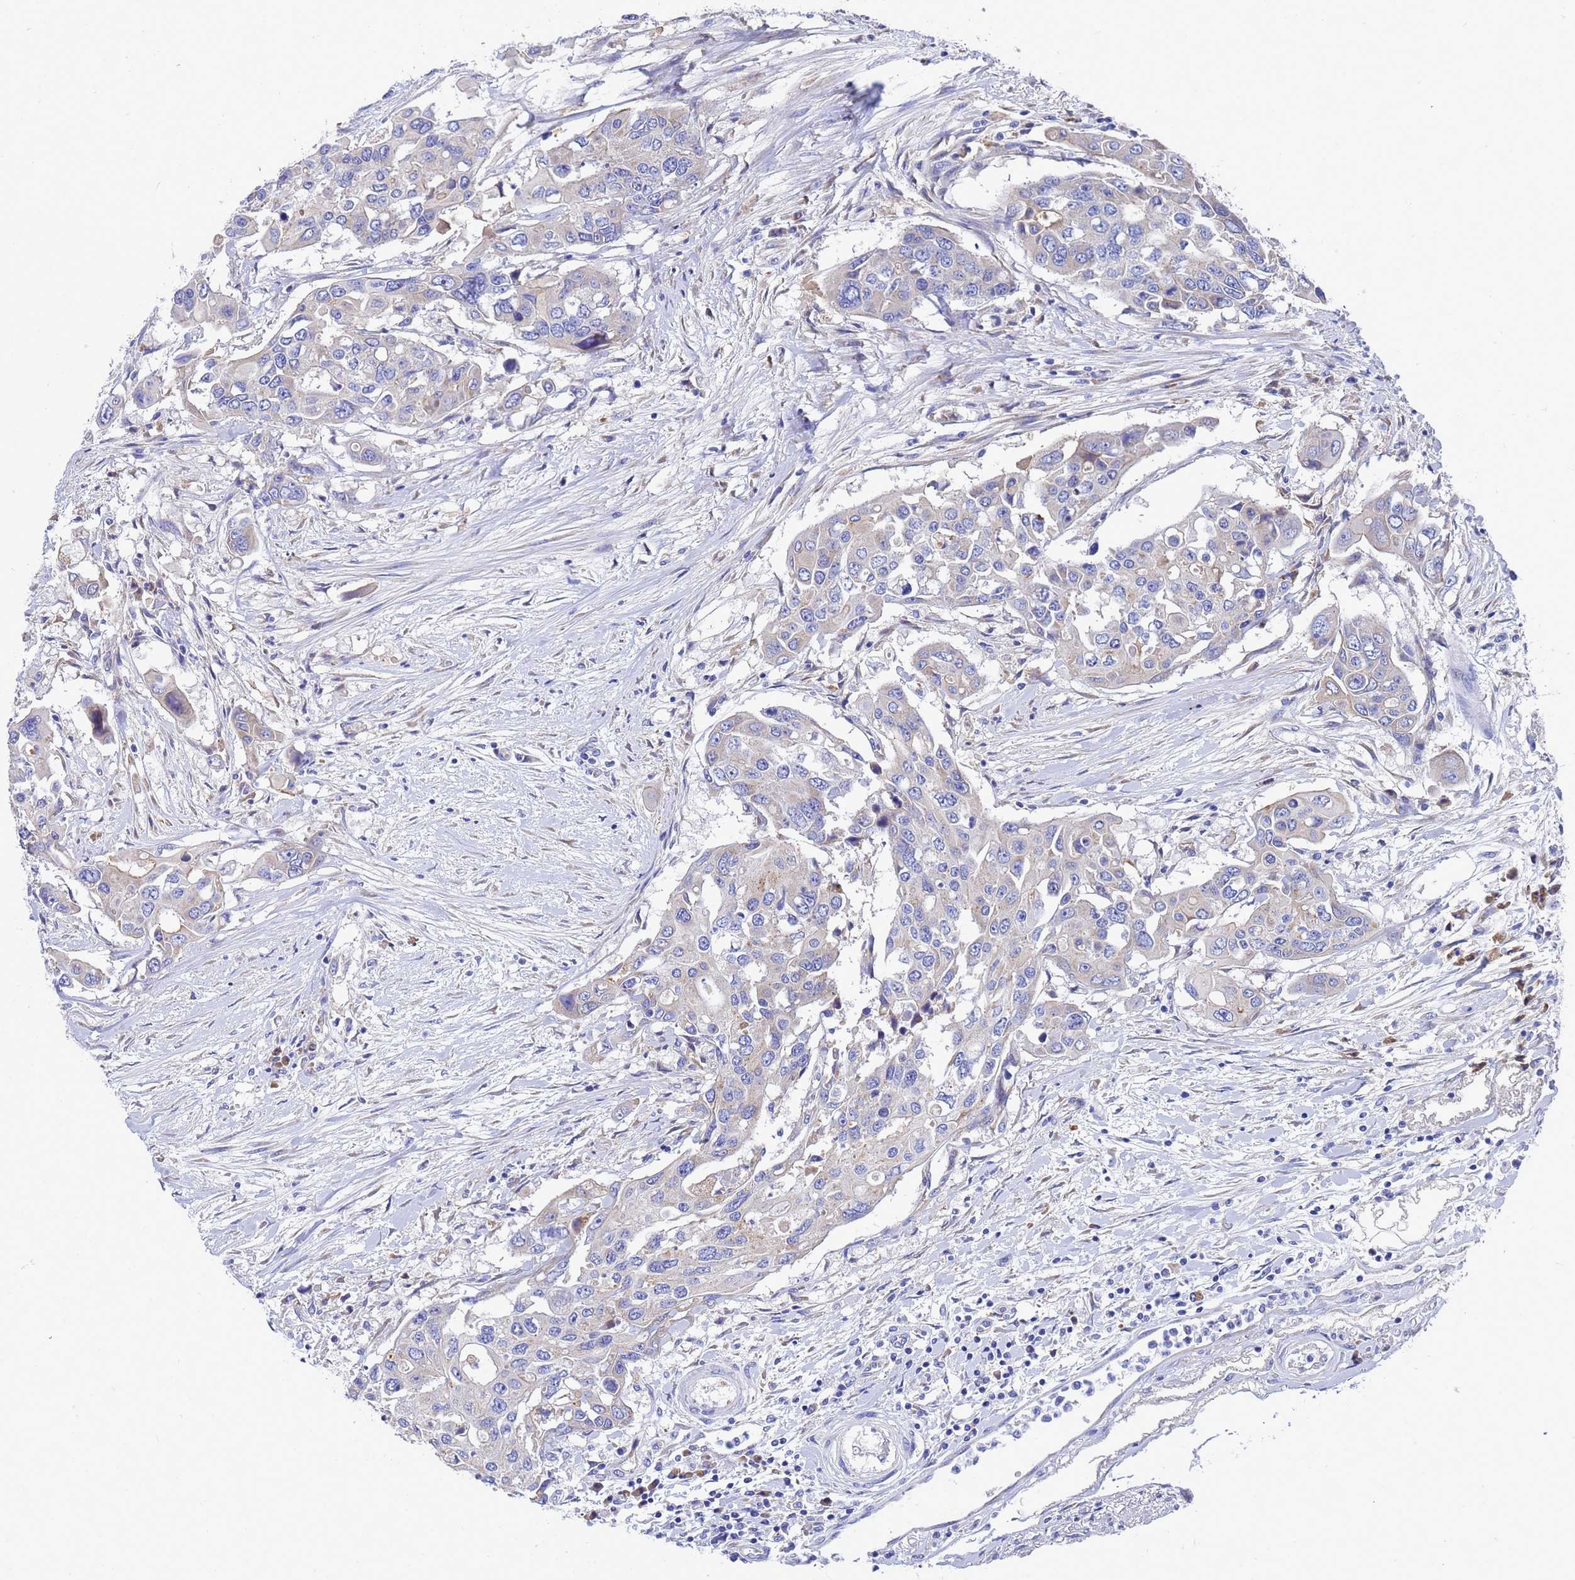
{"staining": {"intensity": "weak", "quantity": "<25%", "location": "cytoplasmic/membranous"}, "tissue": "colorectal cancer", "cell_type": "Tumor cells", "image_type": "cancer", "snomed": [{"axis": "morphology", "description": "Adenocarcinoma, NOS"}, {"axis": "topography", "description": "Colon"}], "caption": "This is a image of immunohistochemistry staining of colorectal cancer, which shows no positivity in tumor cells.", "gene": "TM4SF4", "patient": {"sex": "male", "age": 77}}